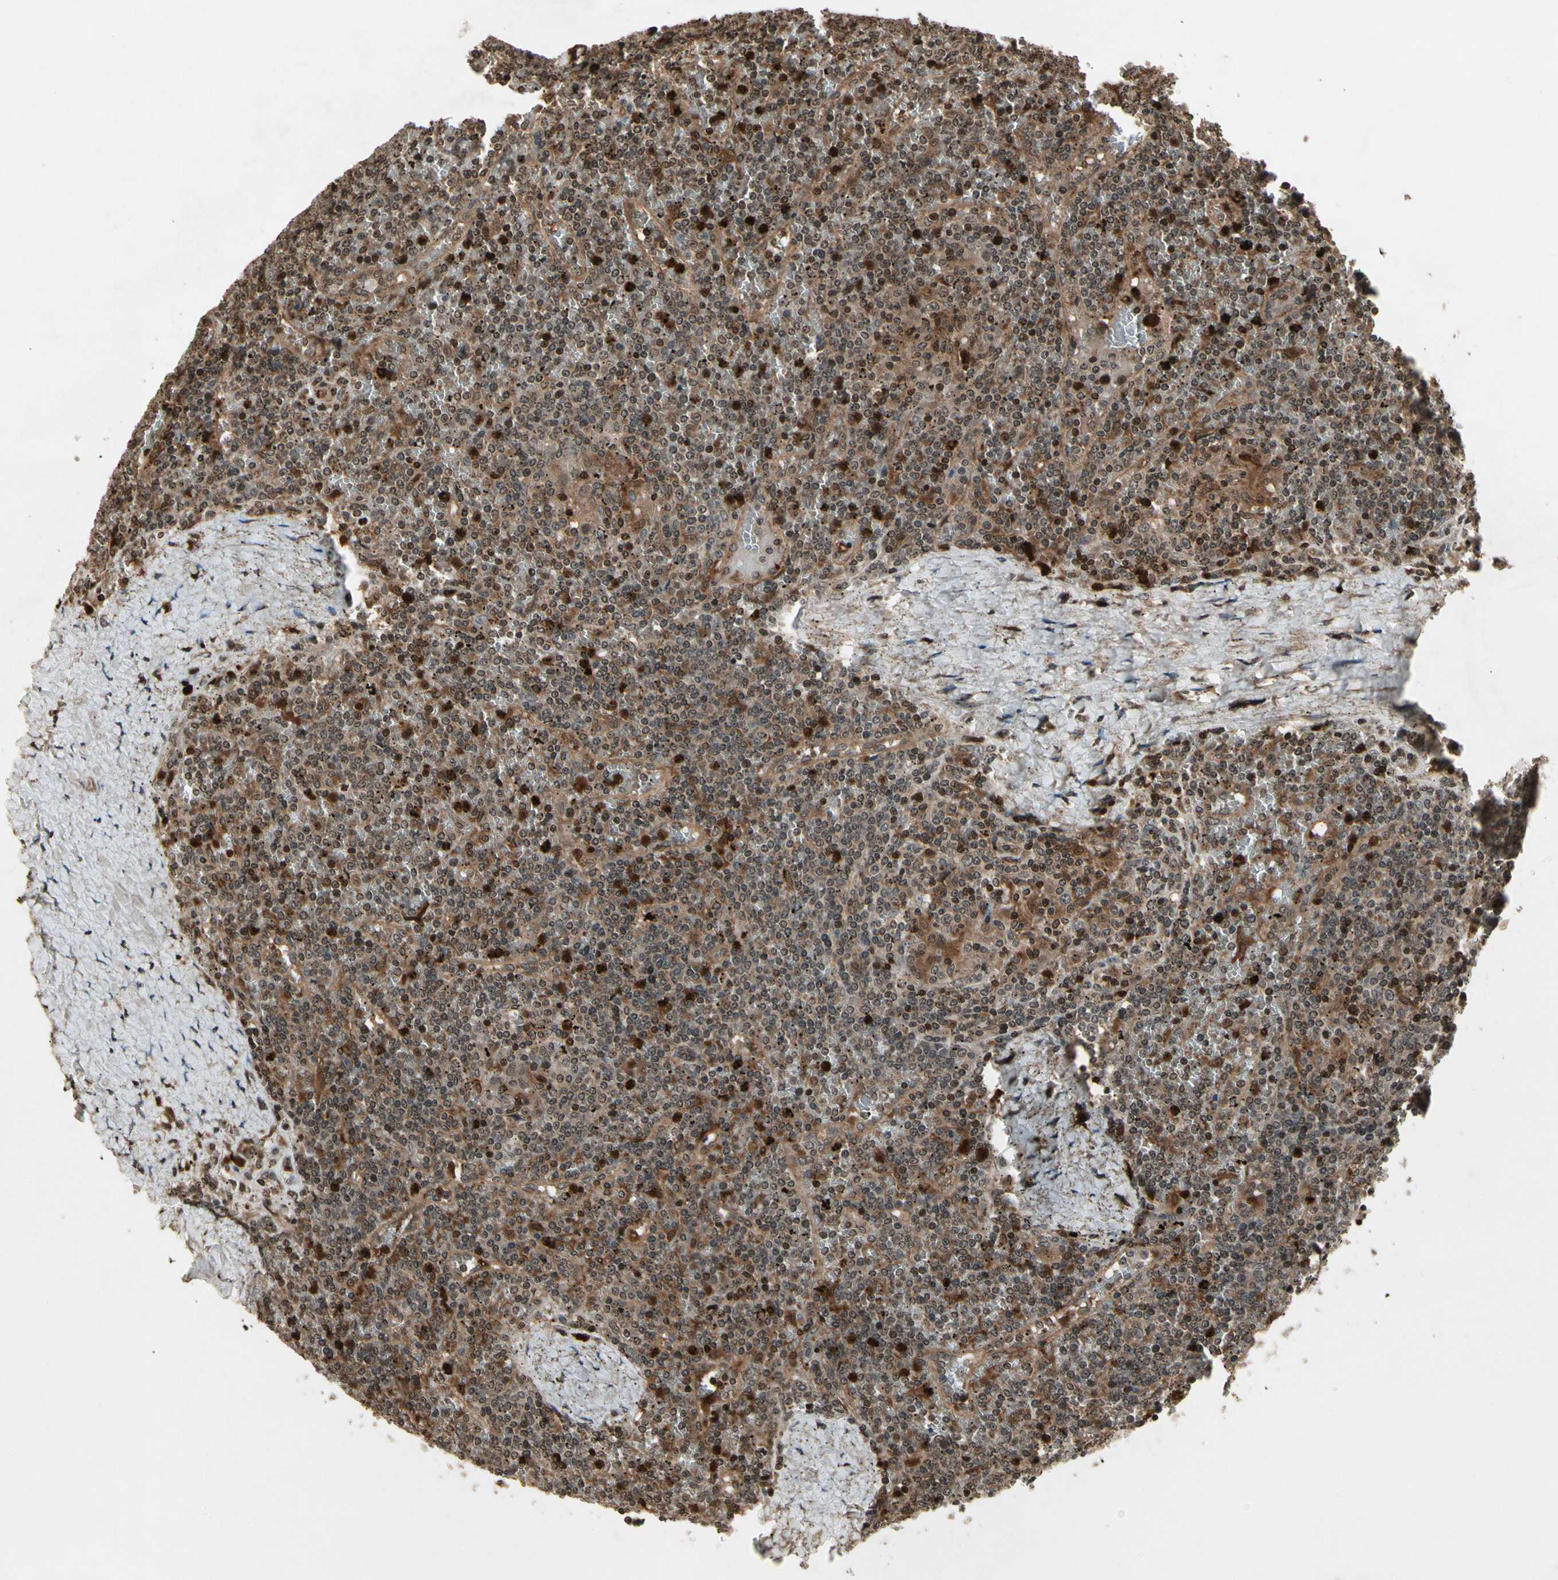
{"staining": {"intensity": "moderate", "quantity": ">75%", "location": "cytoplasmic/membranous,nuclear"}, "tissue": "lymphoma", "cell_type": "Tumor cells", "image_type": "cancer", "snomed": [{"axis": "morphology", "description": "Malignant lymphoma, non-Hodgkin's type, Low grade"}, {"axis": "topography", "description": "Spleen"}], "caption": "Immunohistochemistry (DAB) staining of malignant lymphoma, non-Hodgkin's type (low-grade) demonstrates moderate cytoplasmic/membranous and nuclear protein staining in about >75% of tumor cells. The staining was performed using DAB (3,3'-diaminobenzidine) to visualize the protein expression in brown, while the nuclei were stained in blue with hematoxylin (Magnification: 20x).", "gene": "GLRX", "patient": {"sex": "female", "age": 19}}